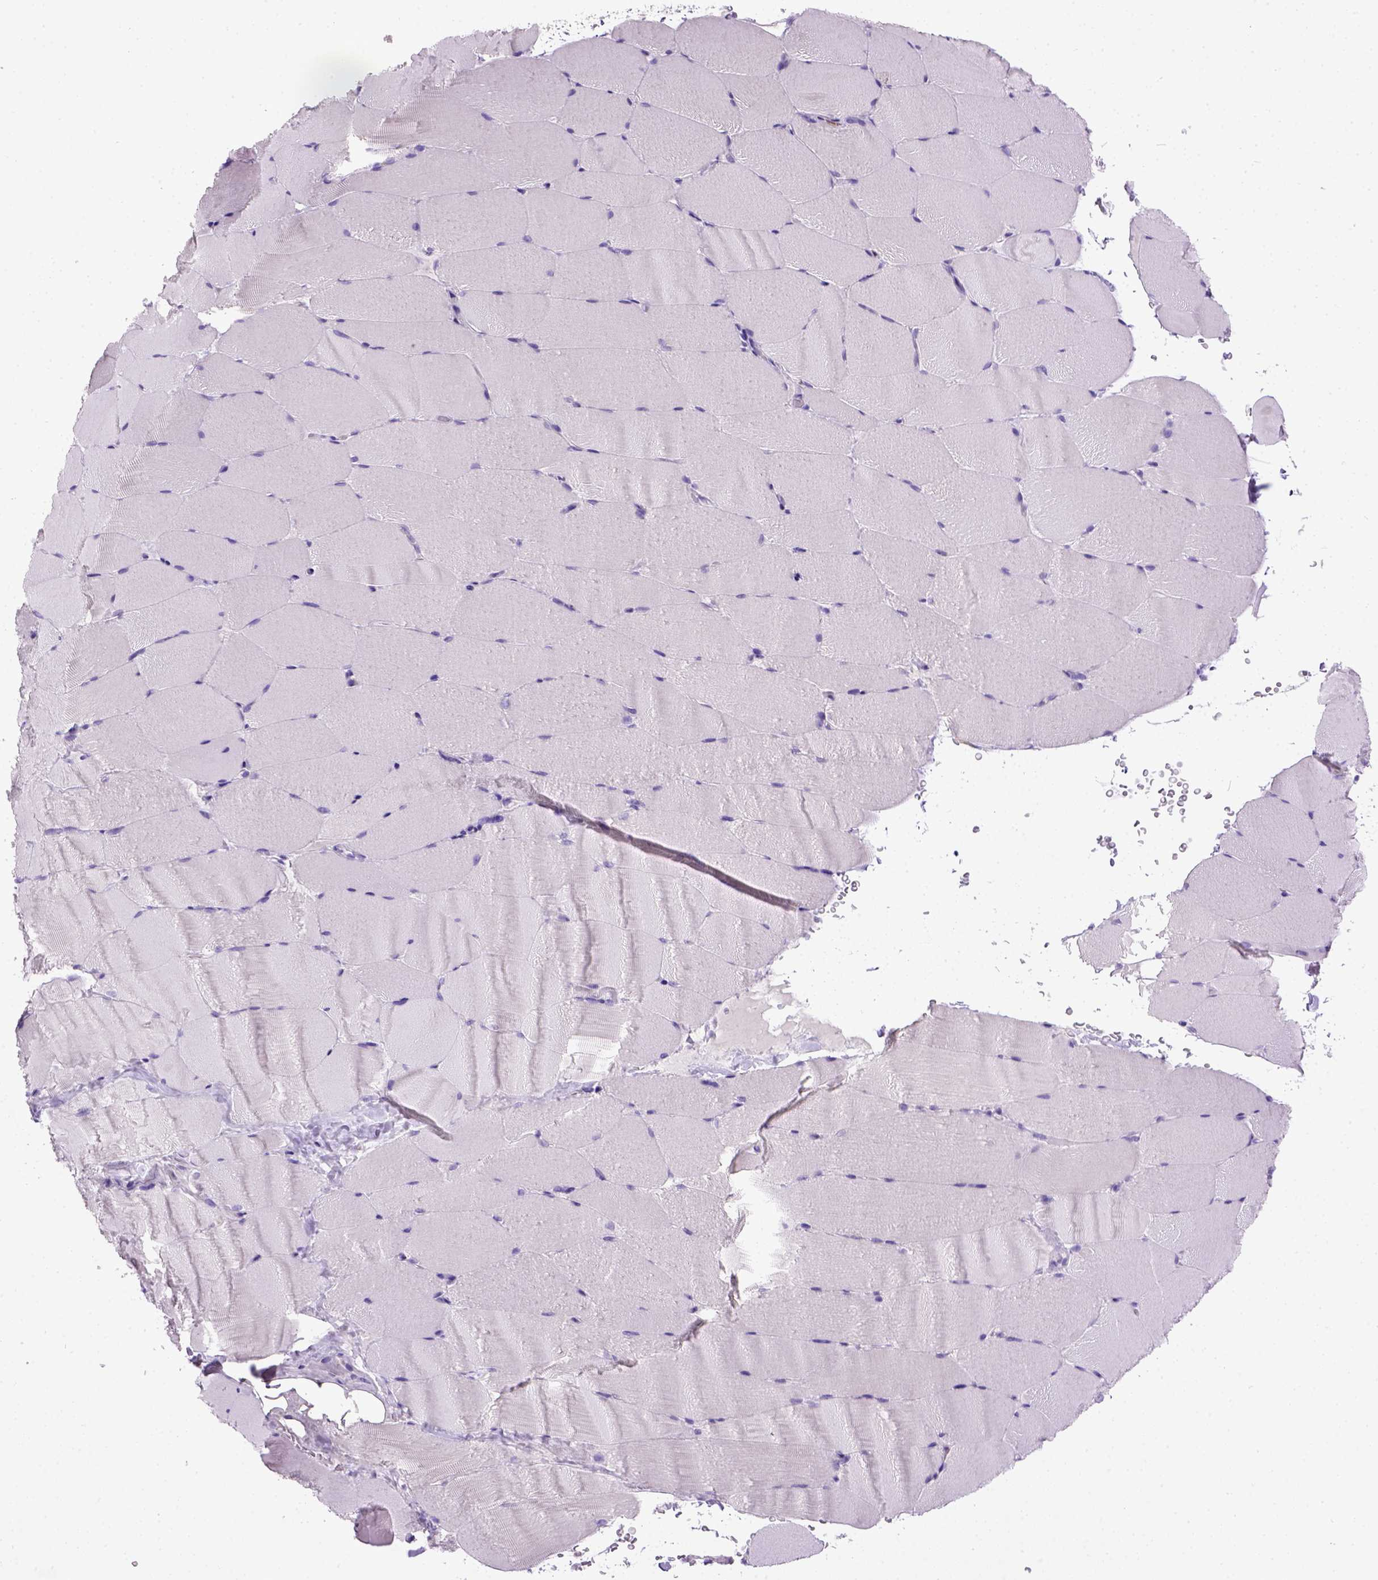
{"staining": {"intensity": "negative", "quantity": "none", "location": "none"}, "tissue": "skeletal muscle", "cell_type": "Myocytes", "image_type": "normal", "snomed": [{"axis": "morphology", "description": "Normal tissue, NOS"}, {"axis": "topography", "description": "Skeletal muscle"}], "caption": "Histopathology image shows no significant protein staining in myocytes of benign skeletal muscle.", "gene": "ITGAX", "patient": {"sex": "female", "age": 37}}